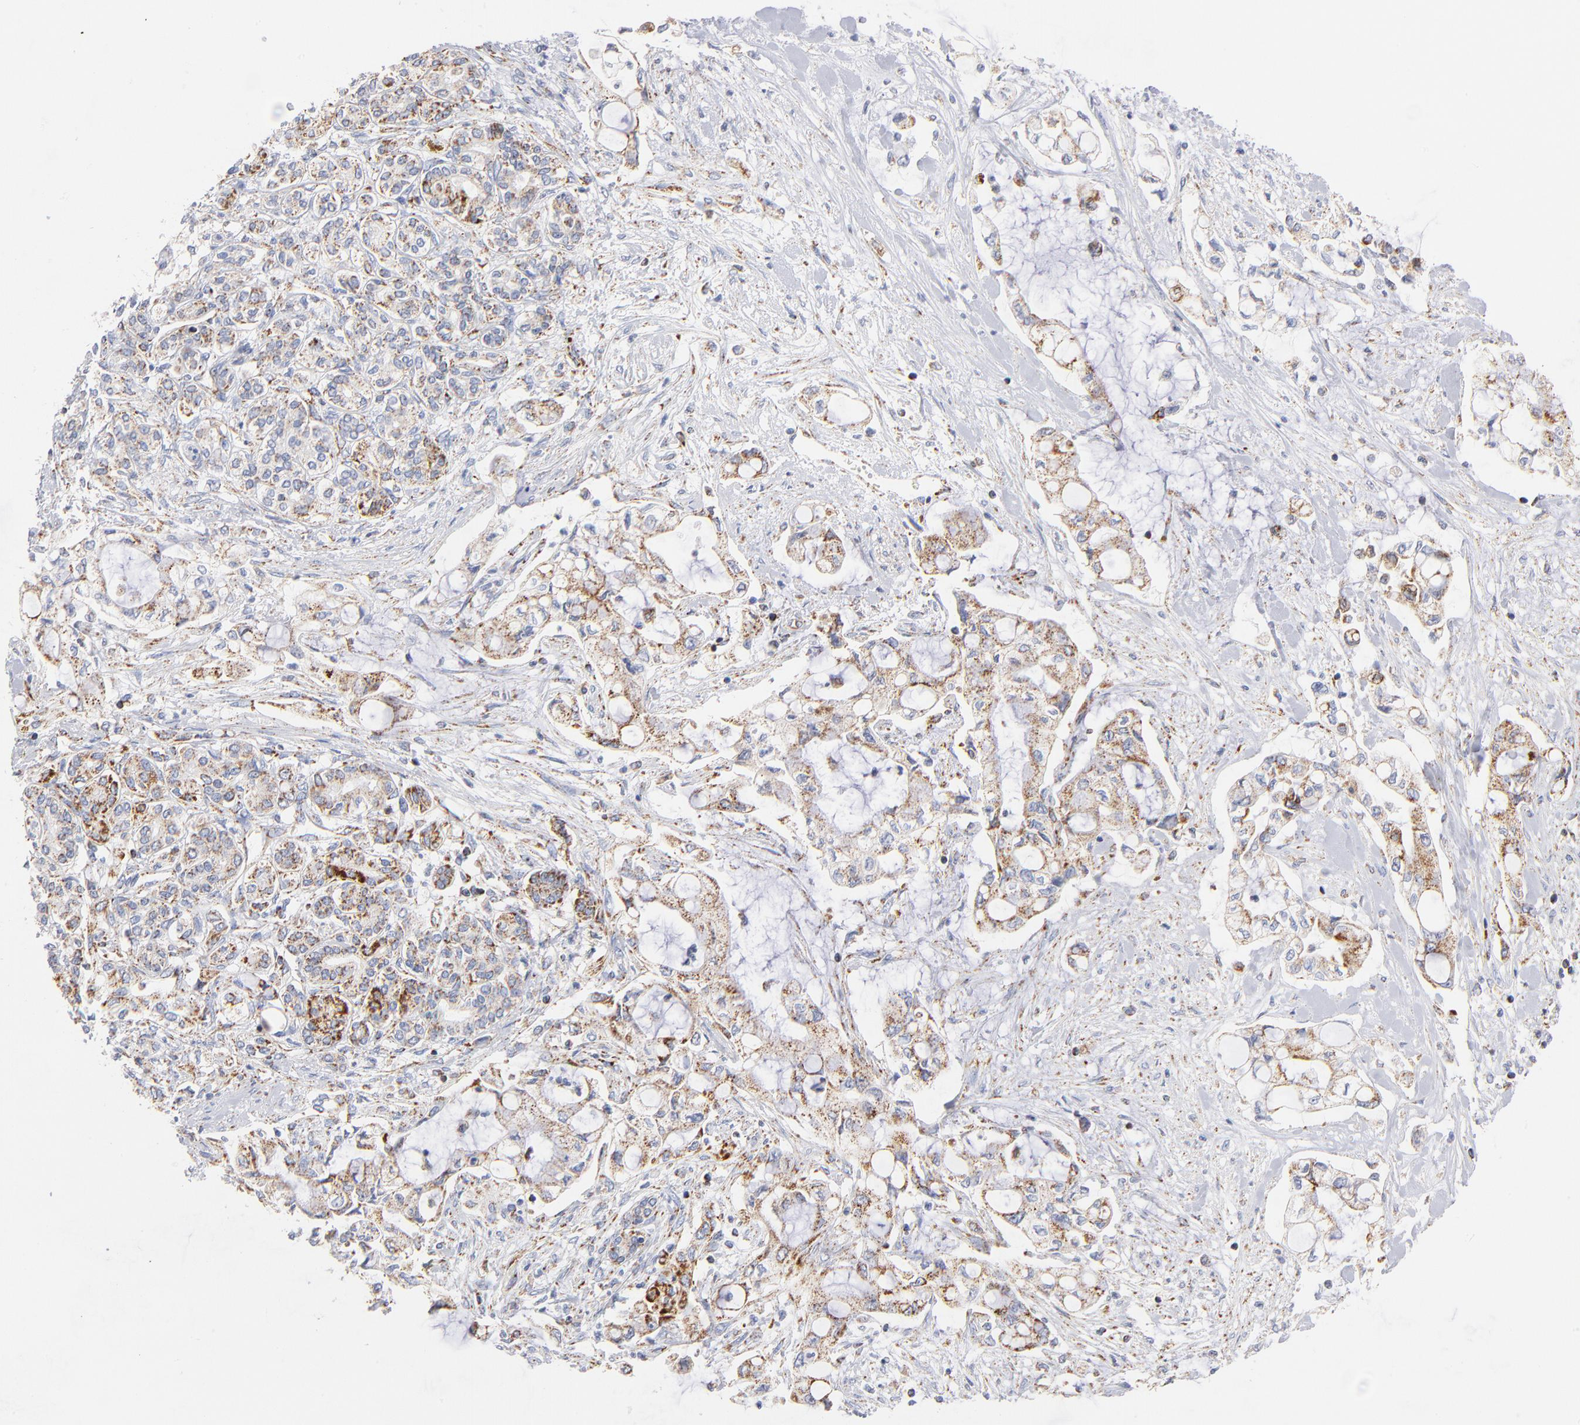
{"staining": {"intensity": "moderate", "quantity": ">75%", "location": "cytoplasmic/membranous"}, "tissue": "pancreatic cancer", "cell_type": "Tumor cells", "image_type": "cancer", "snomed": [{"axis": "morphology", "description": "Adenocarcinoma, NOS"}, {"axis": "topography", "description": "Pancreas"}], "caption": "Pancreatic cancer was stained to show a protein in brown. There is medium levels of moderate cytoplasmic/membranous expression in about >75% of tumor cells.", "gene": "DLAT", "patient": {"sex": "female", "age": 70}}